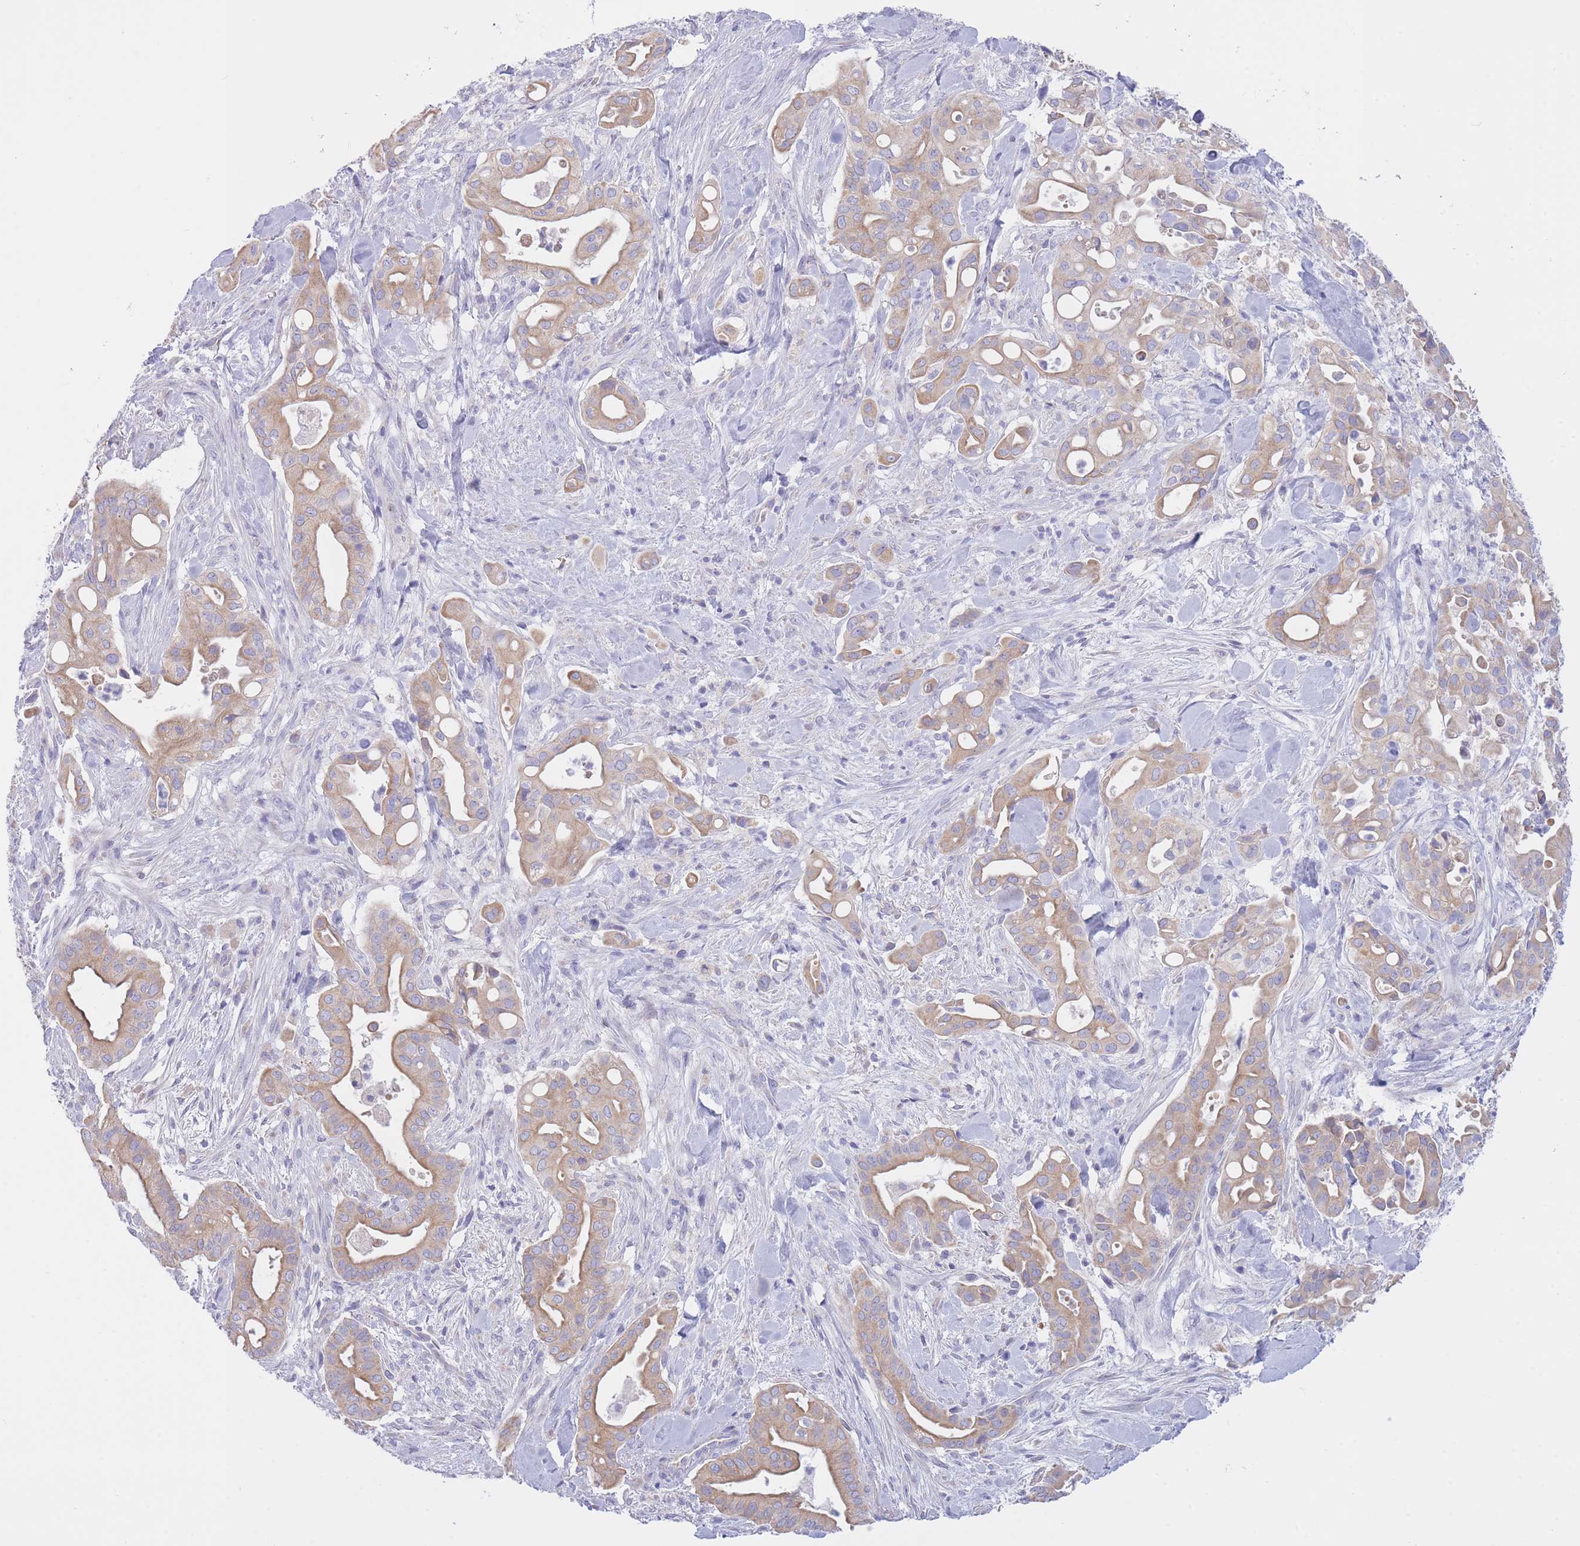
{"staining": {"intensity": "moderate", "quantity": ">75%", "location": "cytoplasmic/membranous"}, "tissue": "liver cancer", "cell_type": "Tumor cells", "image_type": "cancer", "snomed": [{"axis": "morphology", "description": "Cholangiocarcinoma"}, {"axis": "topography", "description": "Liver"}], "caption": "Tumor cells exhibit medium levels of moderate cytoplasmic/membranous expression in about >75% of cells in human liver cholangiocarcinoma.", "gene": "NANP", "patient": {"sex": "female", "age": 68}}